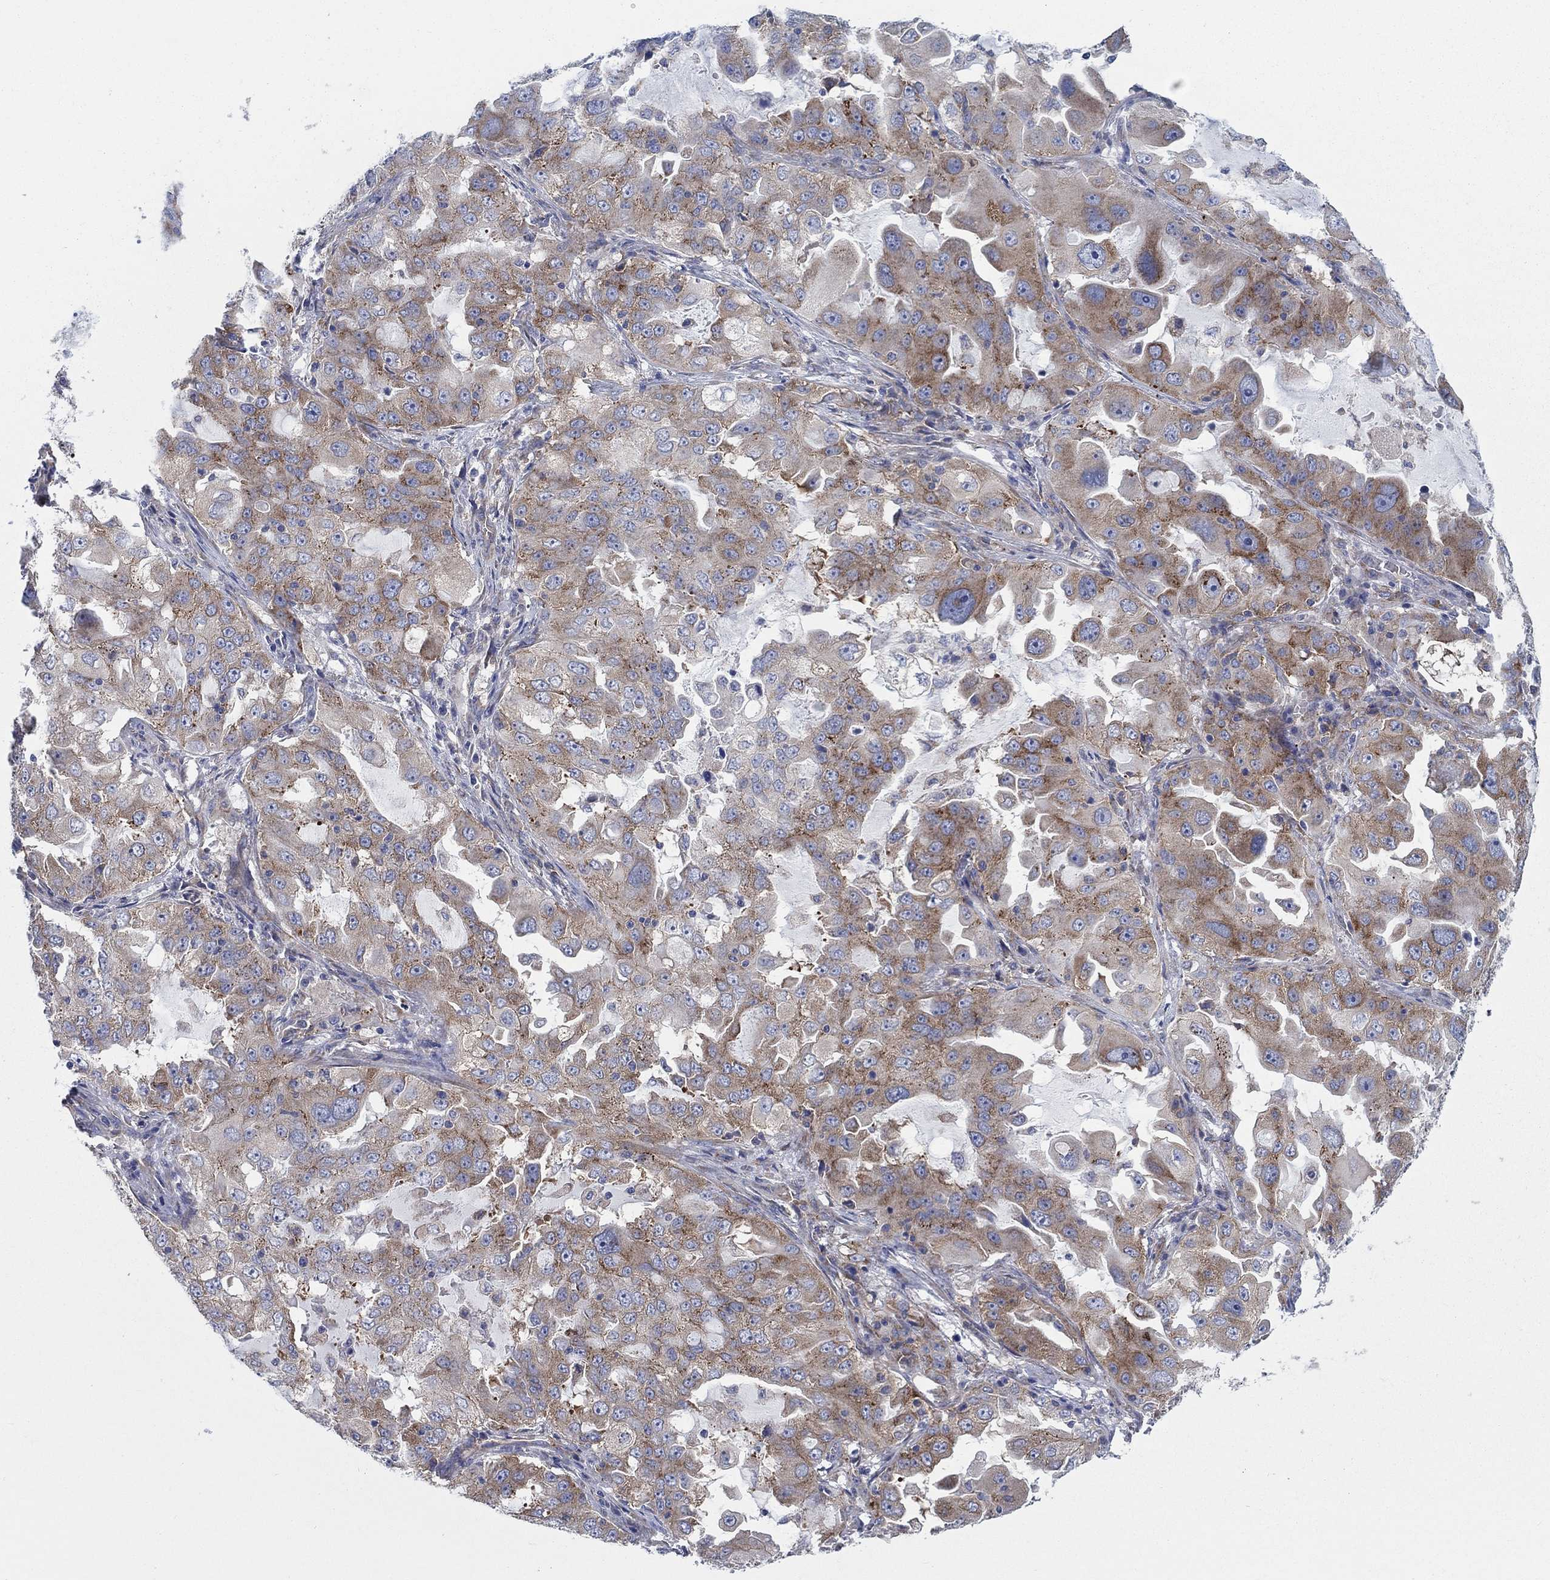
{"staining": {"intensity": "strong", "quantity": "<25%", "location": "cytoplasmic/membranous"}, "tissue": "lung cancer", "cell_type": "Tumor cells", "image_type": "cancer", "snomed": [{"axis": "morphology", "description": "Adenocarcinoma, NOS"}, {"axis": "topography", "description": "Lung"}], "caption": "Immunohistochemistry (IHC) of human lung cancer reveals medium levels of strong cytoplasmic/membranous expression in approximately <25% of tumor cells. (DAB IHC, brown staining for protein, blue staining for nuclei).", "gene": "TMEM59", "patient": {"sex": "female", "age": 61}}